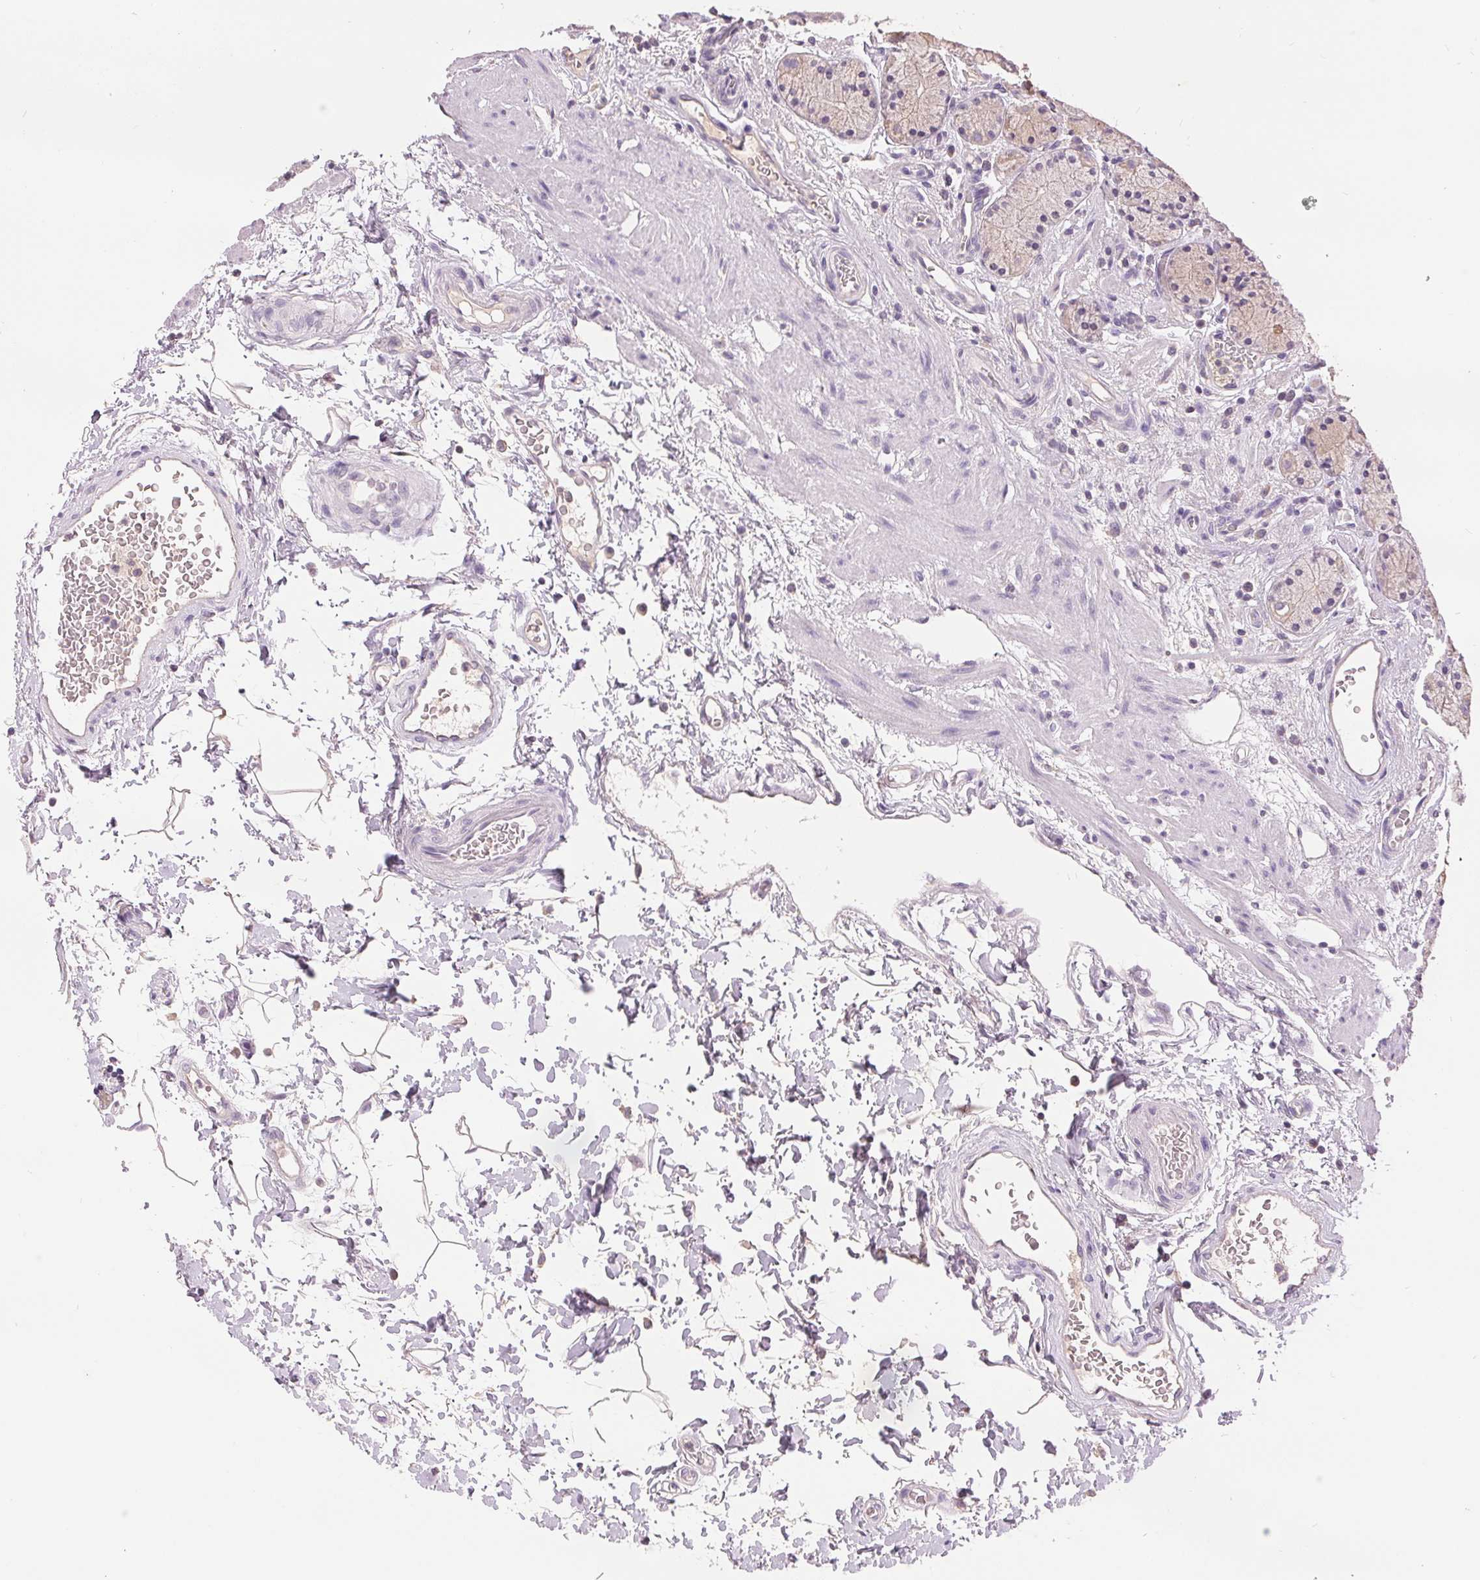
{"staining": {"intensity": "weak", "quantity": "<25%", "location": "cytoplasmic/membranous"}, "tissue": "stomach", "cell_type": "Glandular cells", "image_type": "normal", "snomed": [{"axis": "morphology", "description": "Normal tissue, NOS"}, {"axis": "topography", "description": "Stomach, upper"}, {"axis": "topography", "description": "Stomach"}], "caption": "Immunohistochemistry image of normal human stomach stained for a protein (brown), which shows no staining in glandular cells. (Stains: DAB (3,3'-diaminobenzidine) IHC with hematoxylin counter stain, Microscopy: brightfield microscopy at high magnification).", "gene": "FXYD4", "patient": {"sex": "male", "age": 62}}